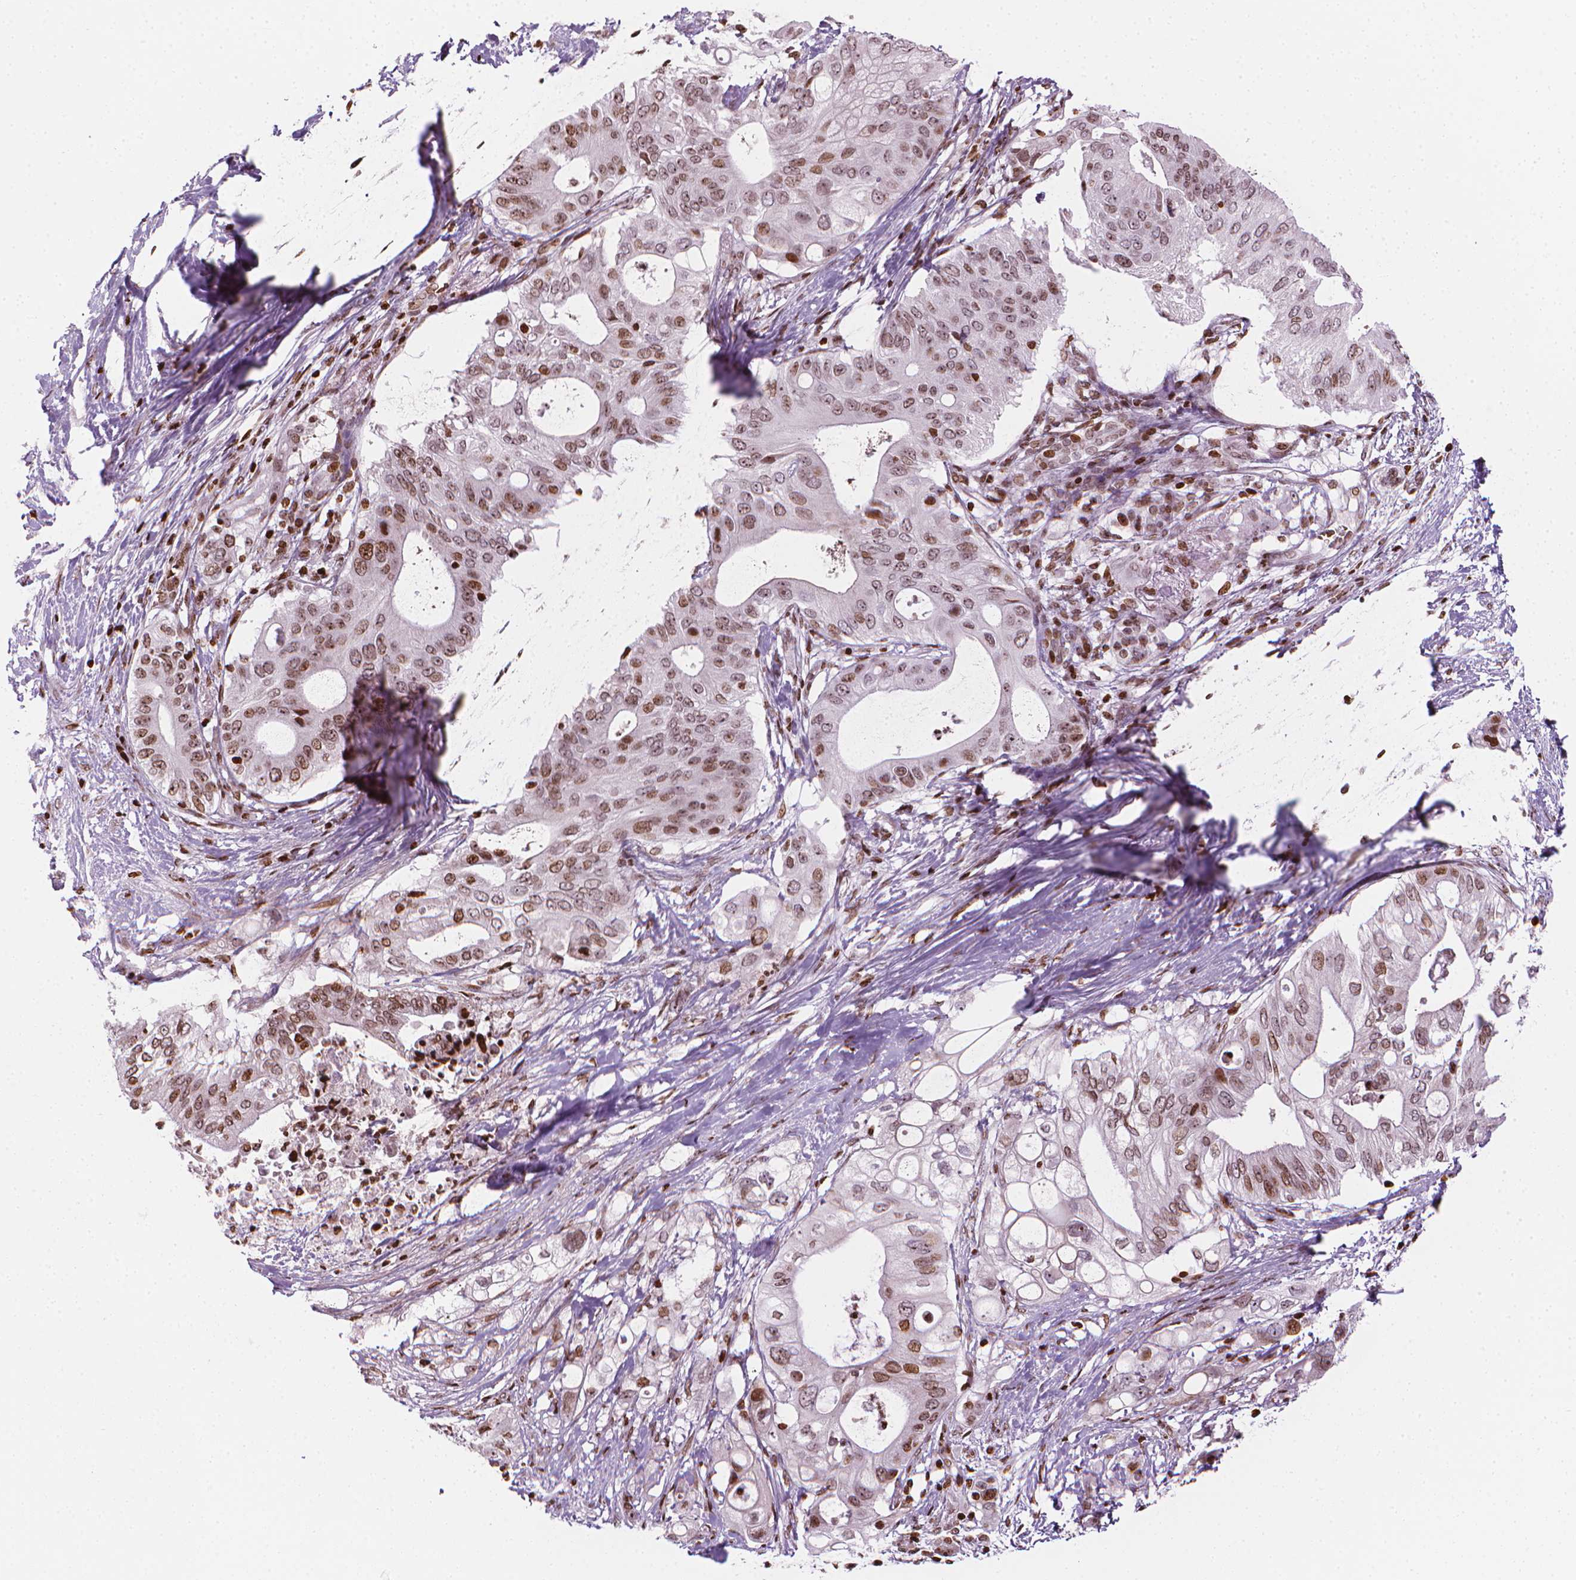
{"staining": {"intensity": "moderate", "quantity": ">75%", "location": "nuclear"}, "tissue": "pancreatic cancer", "cell_type": "Tumor cells", "image_type": "cancer", "snomed": [{"axis": "morphology", "description": "Adenocarcinoma, NOS"}, {"axis": "topography", "description": "Pancreas"}], "caption": "Human adenocarcinoma (pancreatic) stained with a protein marker shows moderate staining in tumor cells.", "gene": "PIP4K2A", "patient": {"sex": "female", "age": 72}}